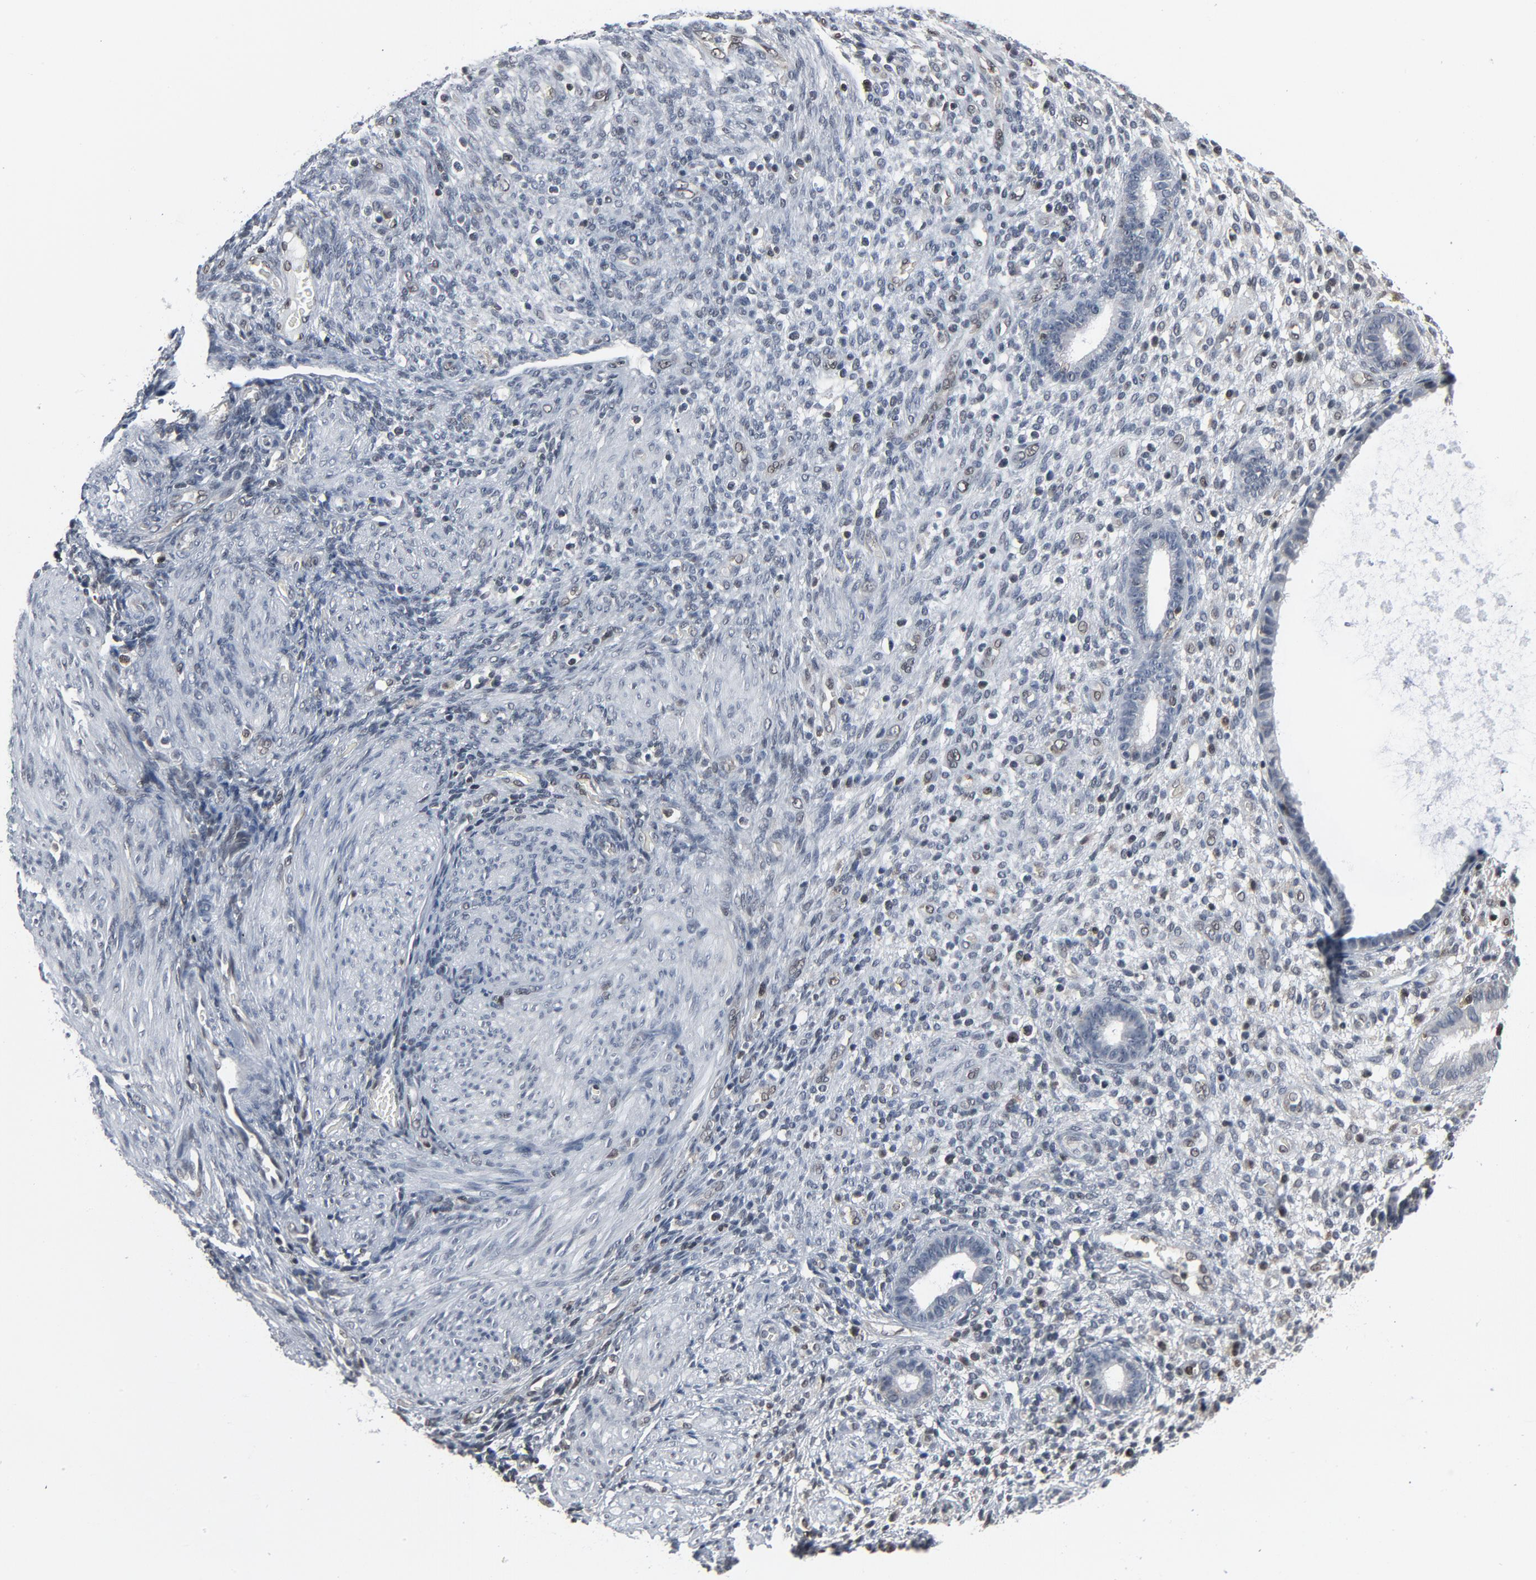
{"staining": {"intensity": "weak", "quantity": "<25%", "location": "cytoplasmic/membranous,nuclear"}, "tissue": "endometrium", "cell_type": "Cells in endometrial stroma", "image_type": "normal", "snomed": [{"axis": "morphology", "description": "Normal tissue, NOS"}, {"axis": "topography", "description": "Endometrium"}], "caption": "Immunohistochemistry image of unremarkable human endometrium stained for a protein (brown), which displays no positivity in cells in endometrial stroma.", "gene": "STAT5A", "patient": {"sex": "female", "age": 72}}